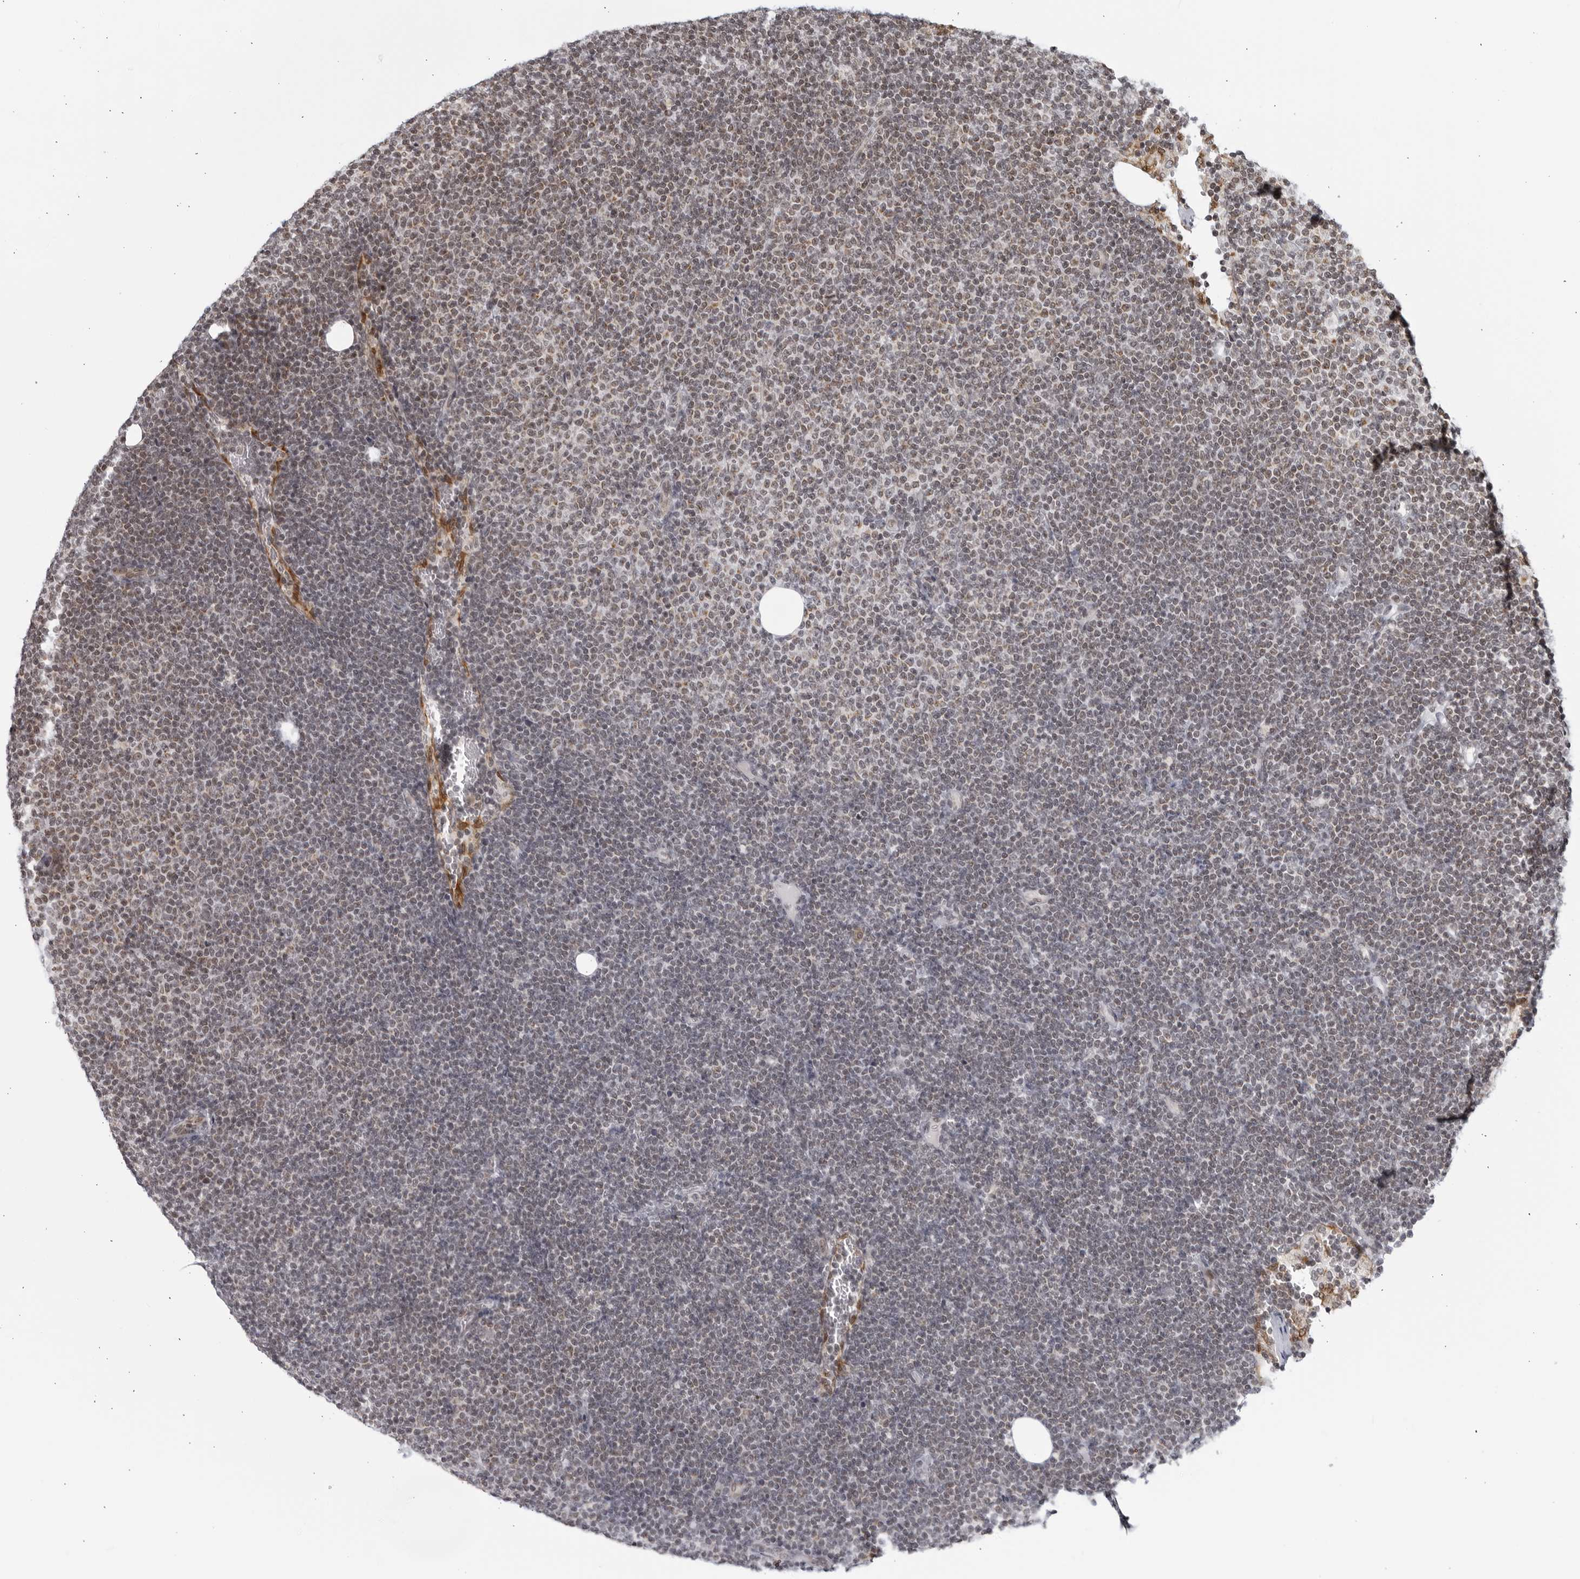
{"staining": {"intensity": "weak", "quantity": "<25%", "location": "cytoplasmic/membranous"}, "tissue": "lymphoma", "cell_type": "Tumor cells", "image_type": "cancer", "snomed": [{"axis": "morphology", "description": "Malignant lymphoma, non-Hodgkin's type, Low grade"}, {"axis": "topography", "description": "Lymph node"}], "caption": "The image shows no staining of tumor cells in low-grade malignant lymphoma, non-Hodgkin's type.", "gene": "RAB11FIP3", "patient": {"sex": "female", "age": 53}}